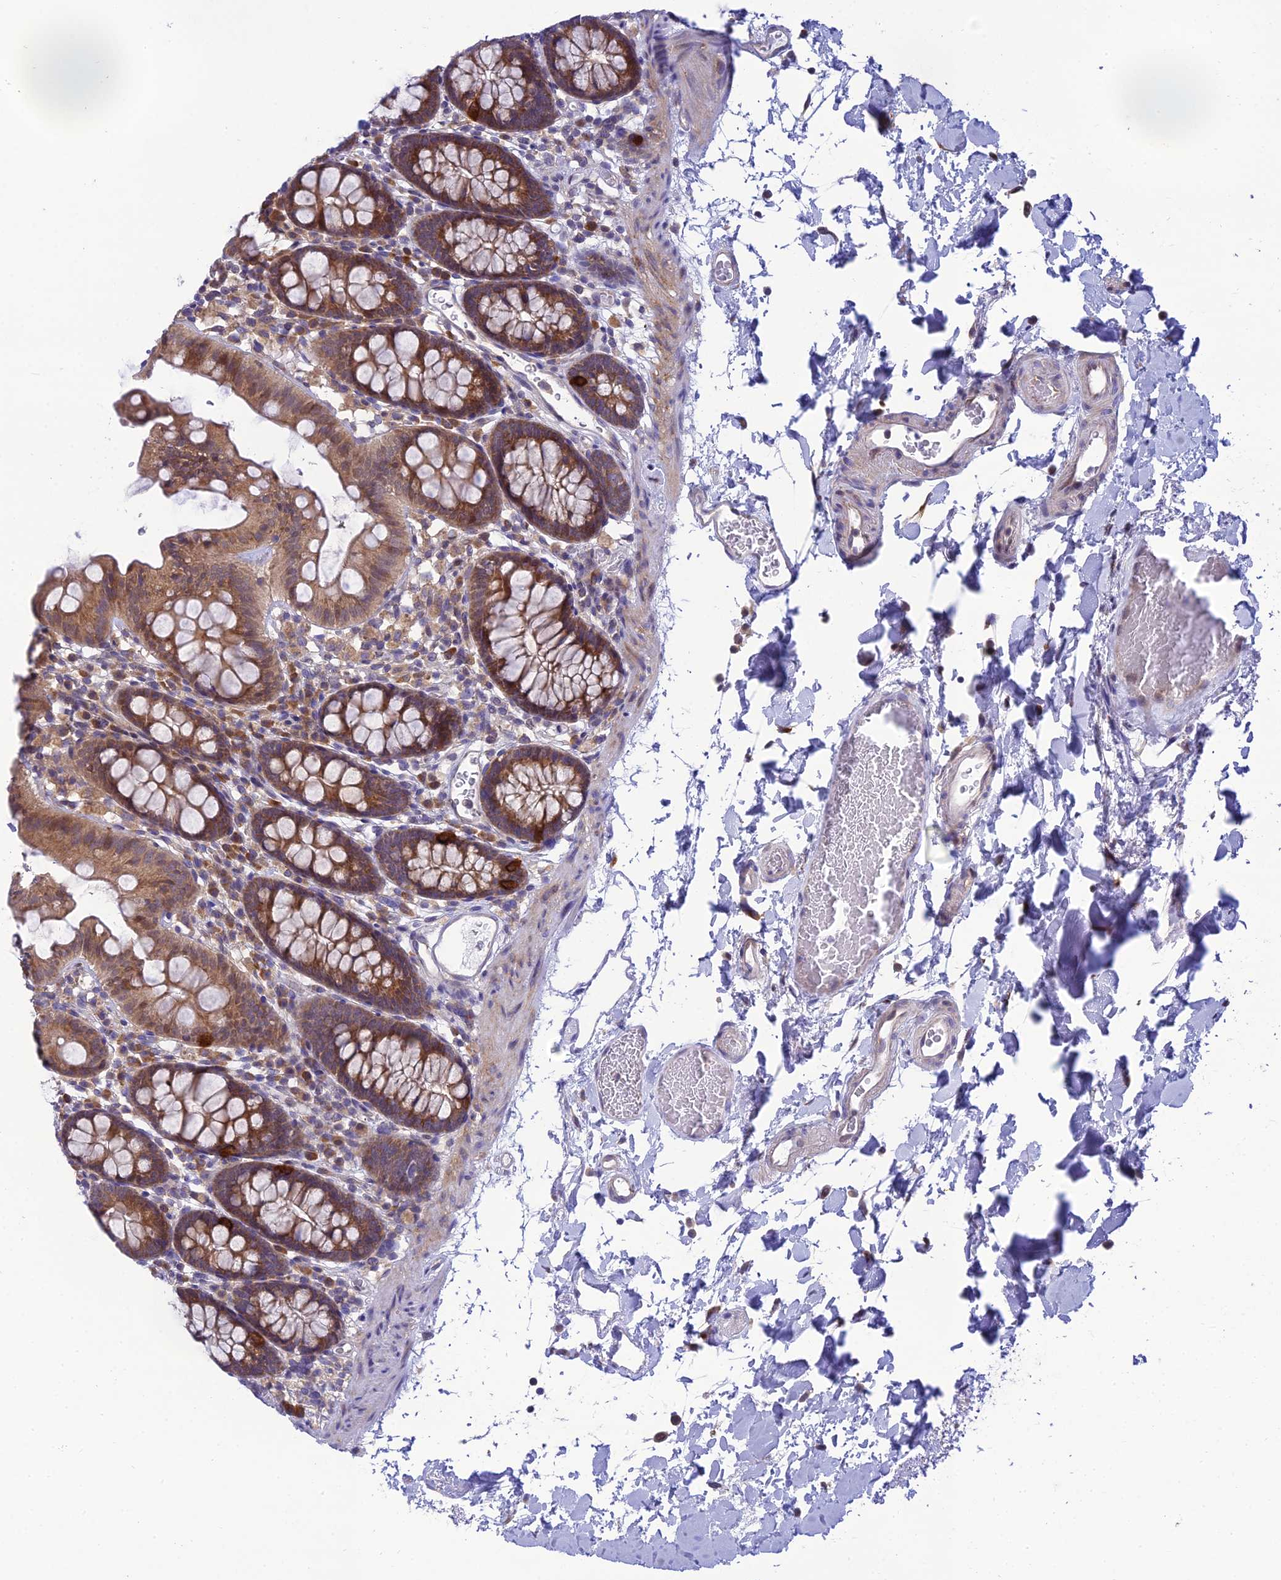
{"staining": {"intensity": "weak", "quantity": ">75%", "location": "cytoplasmic/membranous"}, "tissue": "colon", "cell_type": "Endothelial cells", "image_type": "normal", "snomed": [{"axis": "morphology", "description": "Normal tissue, NOS"}, {"axis": "topography", "description": "Colon"}], "caption": "Immunohistochemistry of unremarkable human colon reveals low levels of weak cytoplasmic/membranous staining in approximately >75% of endothelial cells. Immunohistochemistry (ihc) stains the protein of interest in brown and the nuclei are stained blue.", "gene": "CLCN7", "patient": {"sex": "male", "age": 75}}